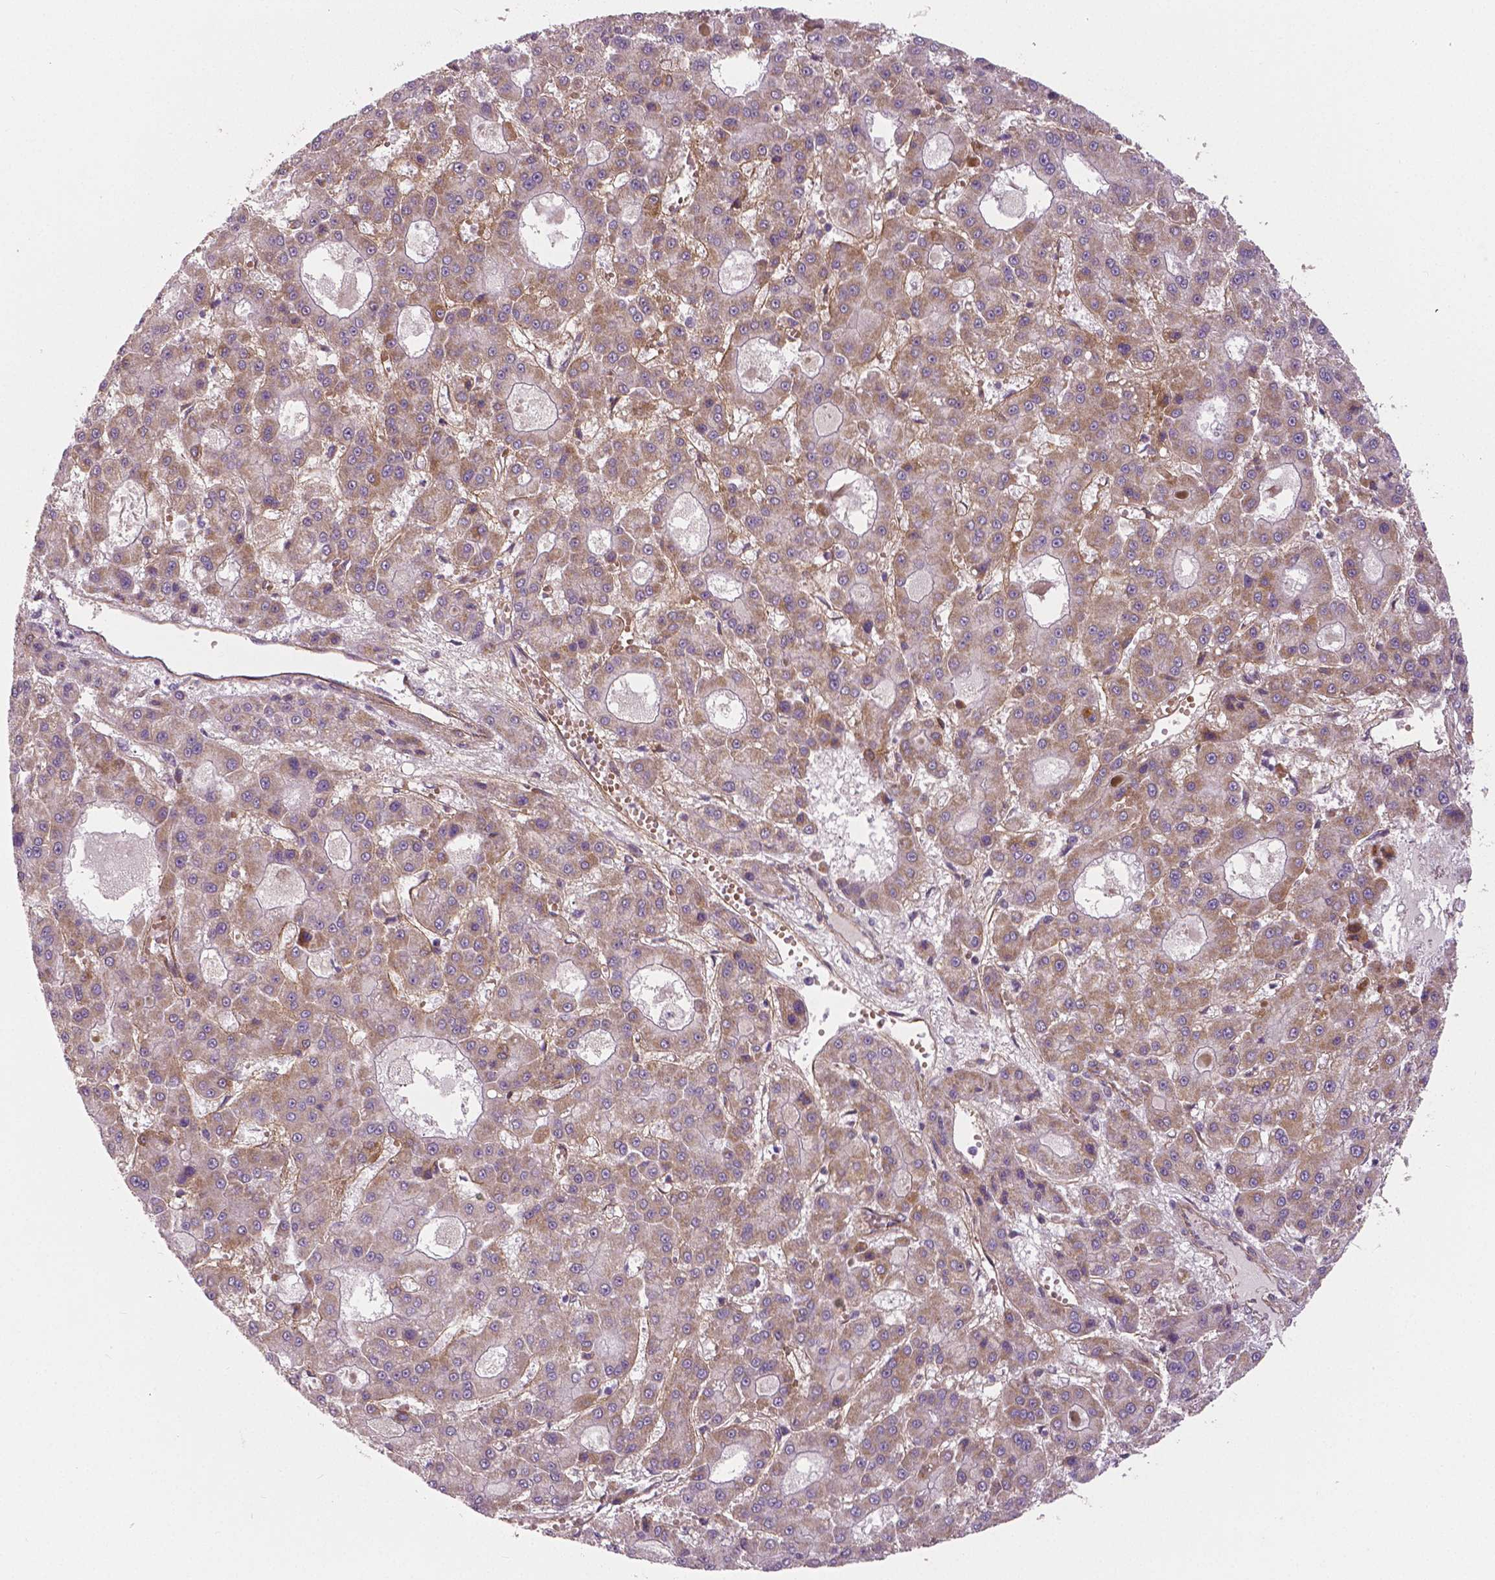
{"staining": {"intensity": "moderate", "quantity": "25%-75%", "location": "cytoplasmic/membranous"}, "tissue": "liver cancer", "cell_type": "Tumor cells", "image_type": "cancer", "snomed": [{"axis": "morphology", "description": "Carcinoma, Hepatocellular, NOS"}, {"axis": "topography", "description": "Liver"}], "caption": "Immunohistochemistry (DAB (3,3'-diaminobenzidine)) staining of hepatocellular carcinoma (liver) demonstrates moderate cytoplasmic/membranous protein staining in about 25%-75% of tumor cells.", "gene": "FLT1", "patient": {"sex": "male", "age": 70}}